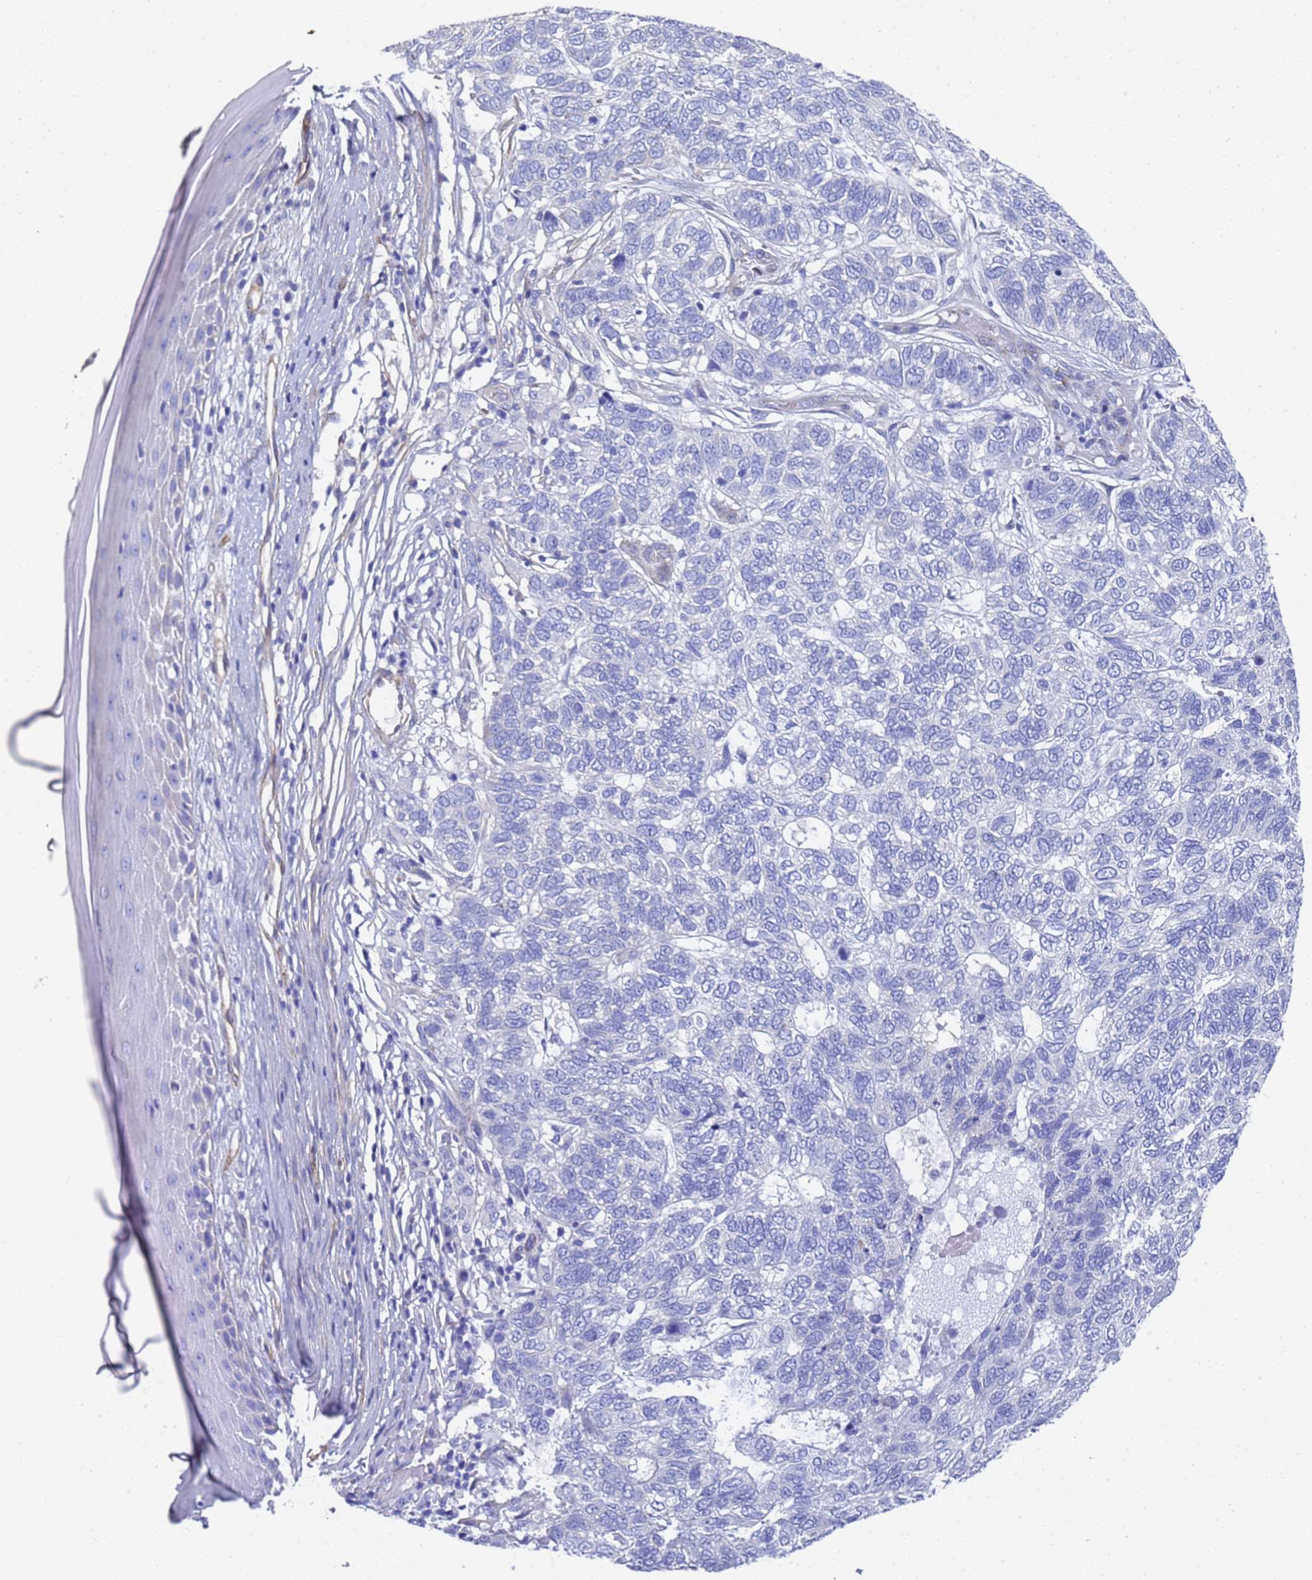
{"staining": {"intensity": "negative", "quantity": "none", "location": "none"}, "tissue": "skin cancer", "cell_type": "Tumor cells", "image_type": "cancer", "snomed": [{"axis": "morphology", "description": "Basal cell carcinoma"}, {"axis": "topography", "description": "Skin"}], "caption": "DAB immunohistochemical staining of basal cell carcinoma (skin) reveals no significant staining in tumor cells. (DAB (3,3'-diaminobenzidine) immunohistochemistry visualized using brightfield microscopy, high magnification).", "gene": "TUBB1", "patient": {"sex": "female", "age": 65}}